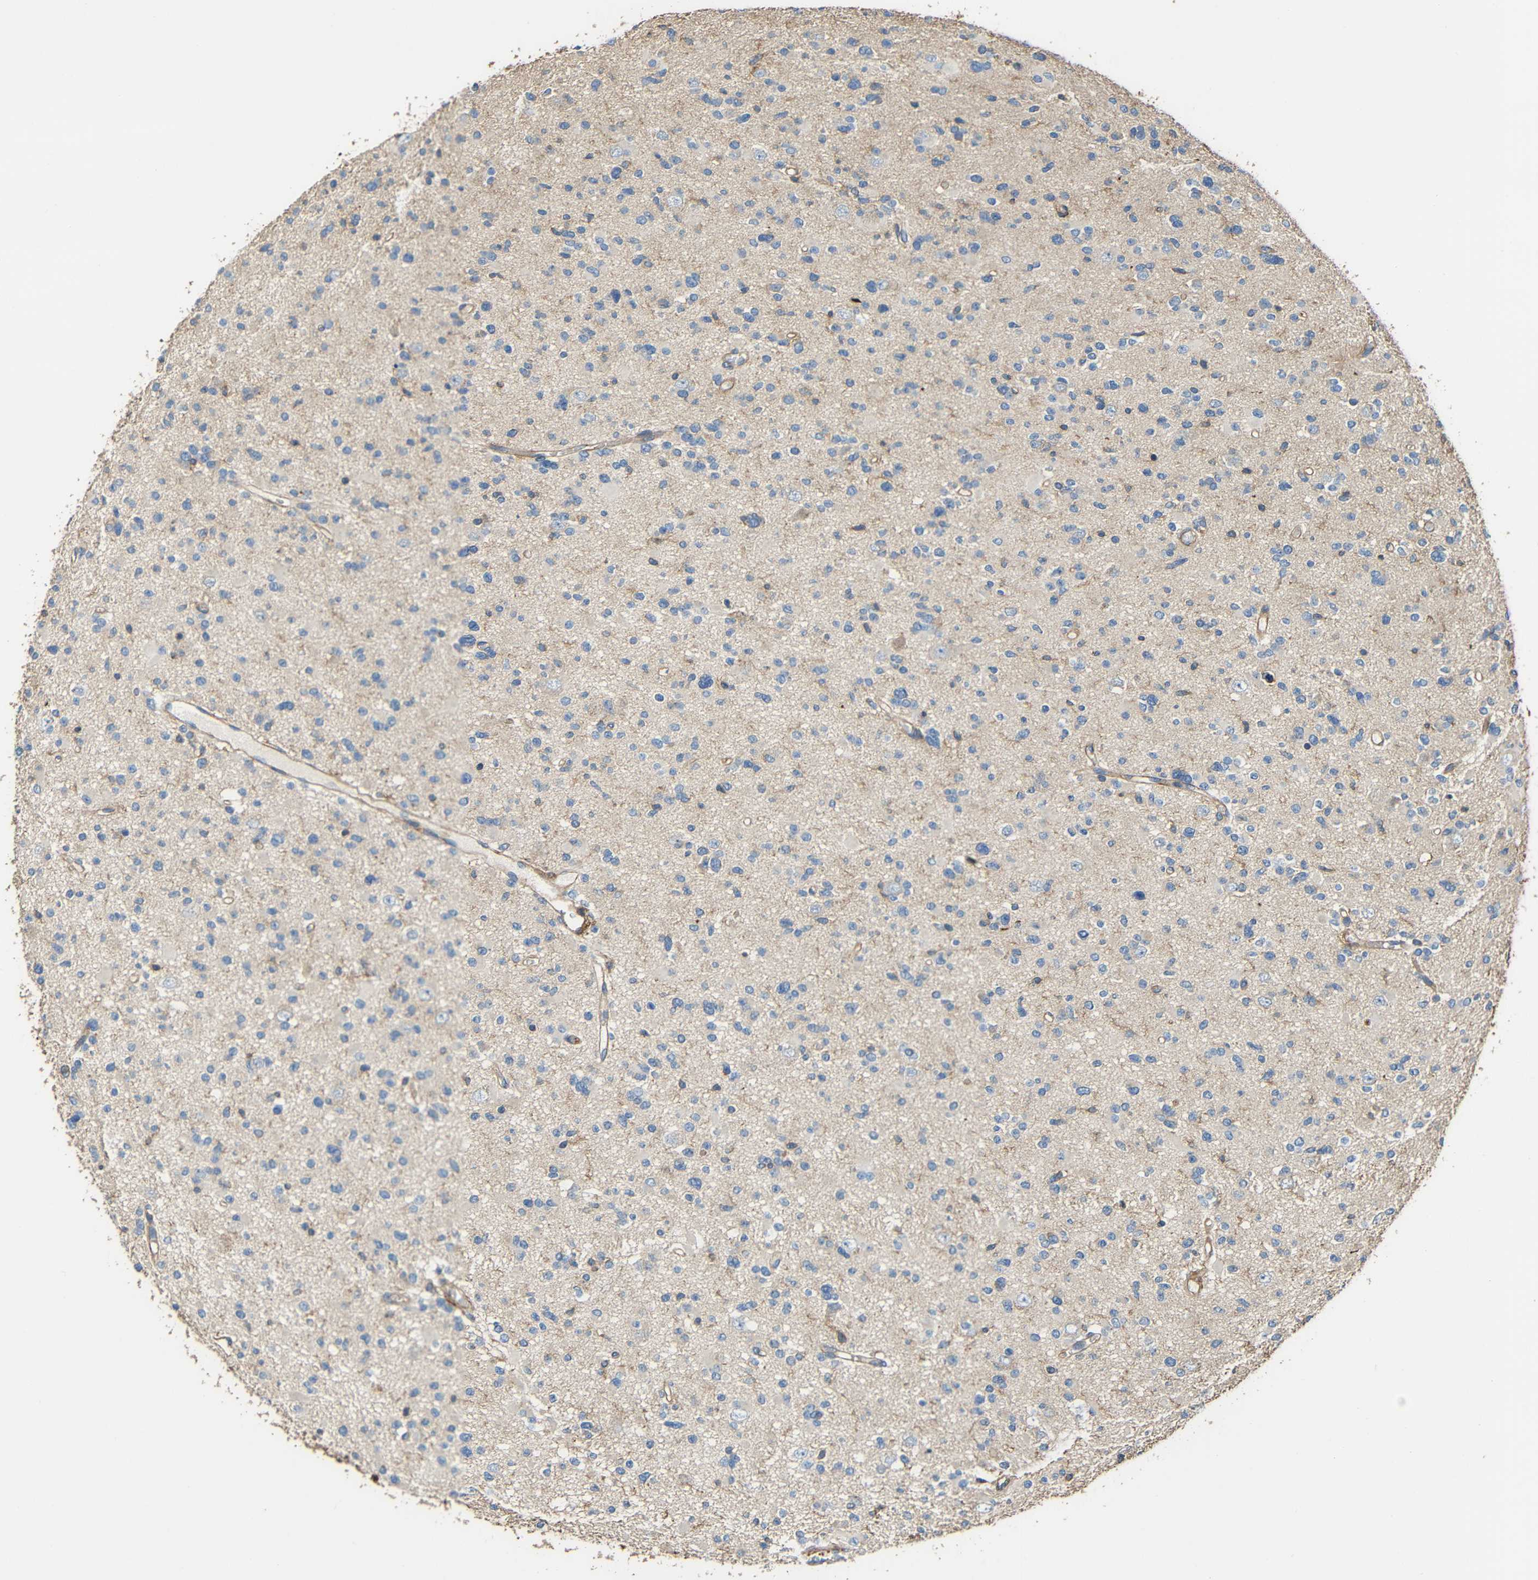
{"staining": {"intensity": "negative", "quantity": "none", "location": "none"}, "tissue": "glioma", "cell_type": "Tumor cells", "image_type": "cancer", "snomed": [{"axis": "morphology", "description": "Glioma, malignant, Low grade"}, {"axis": "topography", "description": "Brain"}], "caption": "Immunohistochemical staining of human low-grade glioma (malignant) displays no significant positivity in tumor cells.", "gene": "RHOT2", "patient": {"sex": "female", "age": 22}}